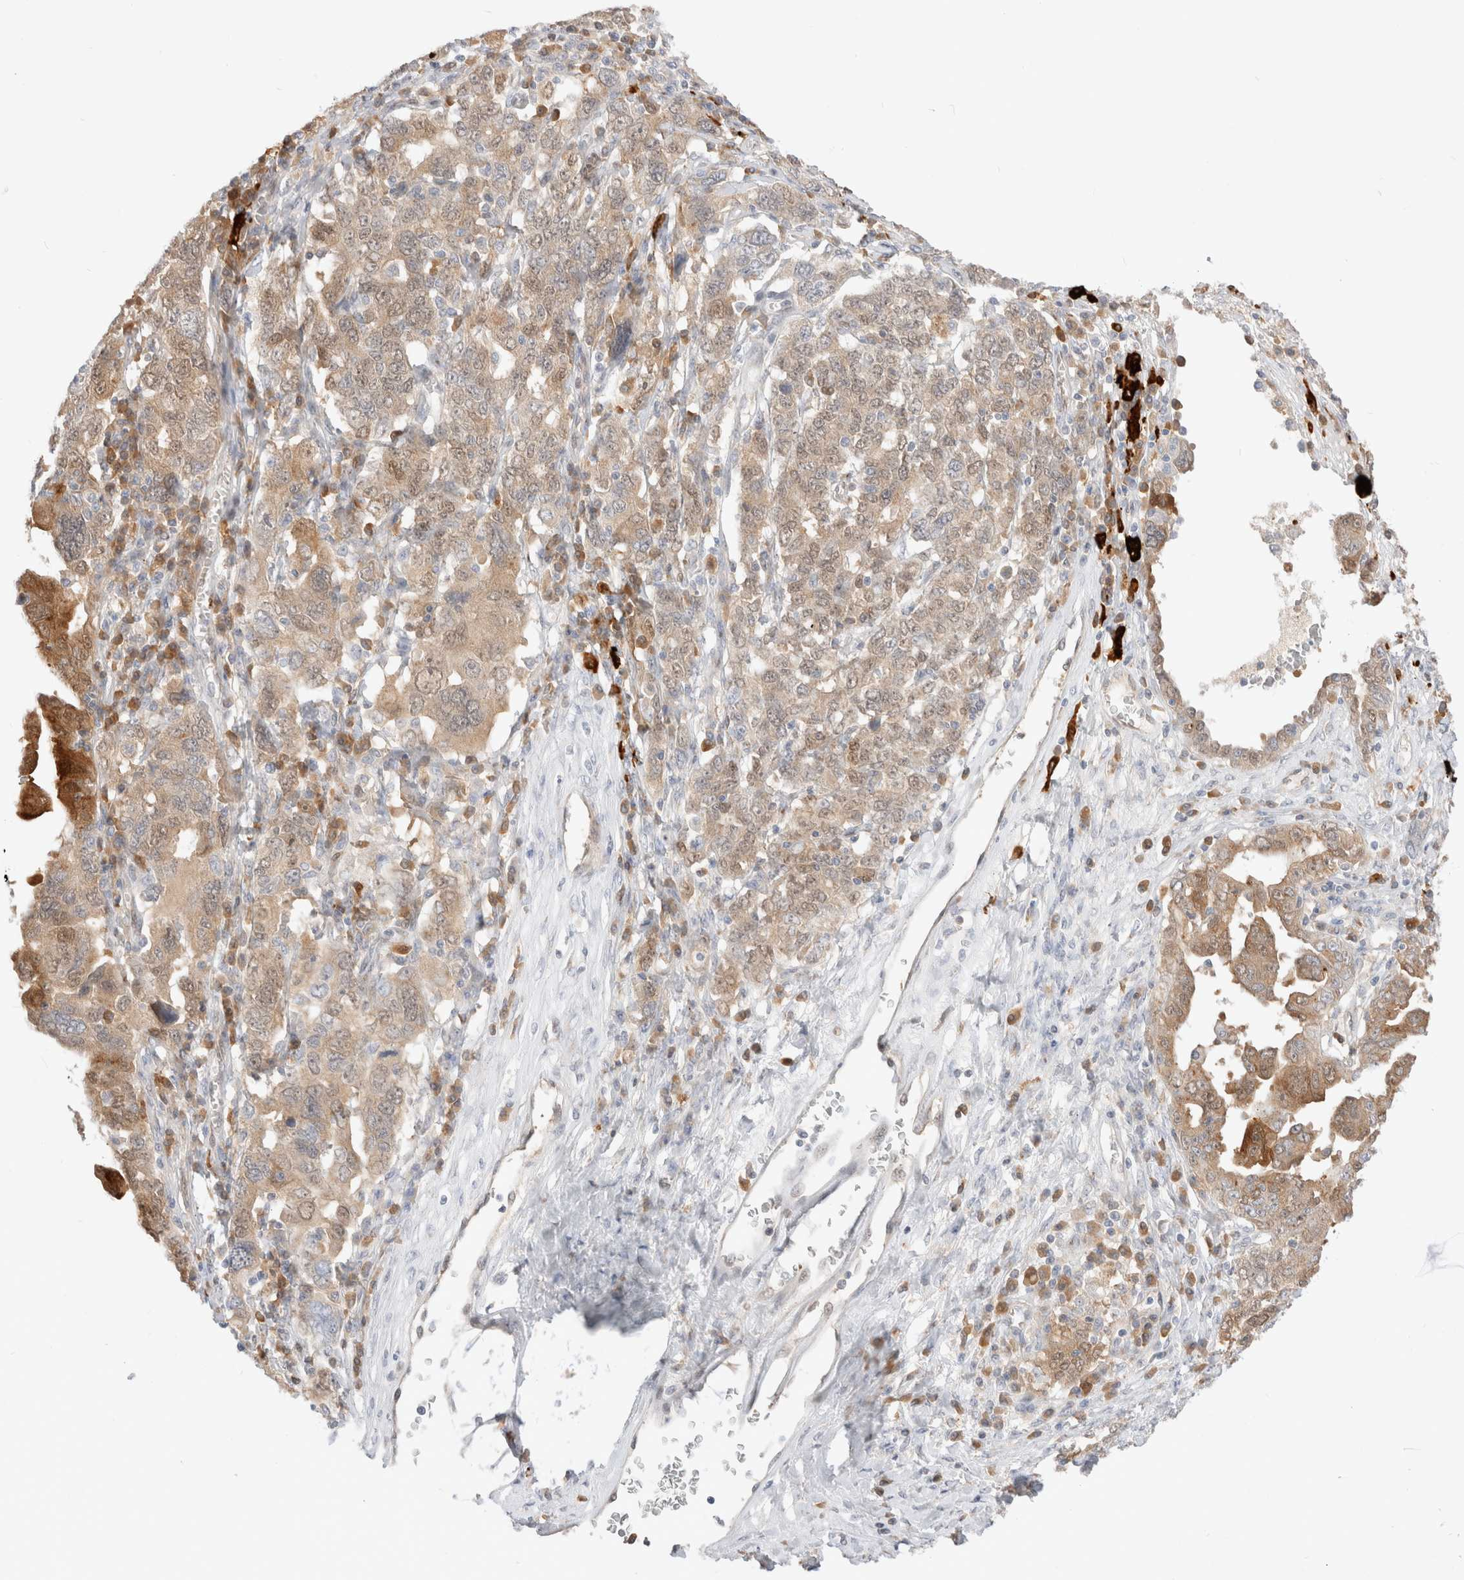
{"staining": {"intensity": "moderate", "quantity": ">75%", "location": "cytoplasmic/membranous,nuclear"}, "tissue": "ovarian cancer", "cell_type": "Tumor cells", "image_type": "cancer", "snomed": [{"axis": "morphology", "description": "Carcinoma, endometroid"}, {"axis": "topography", "description": "Ovary"}], "caption": "Immunohistochemistry photomicrograph of neoplastic tissue: human ovarian cancer (endometroid carcinoma) stained using immunohistochemistry (IHC) displays medium levels of moderate protein expression localized specifically in the cytoplasmic/membranous and nuclear of tumor cells, appearing as a cytoplasmic/membranous and nuclear brown color.", "gene": "EFCAB13", "patient": {"sex": "female", "age": 62}}